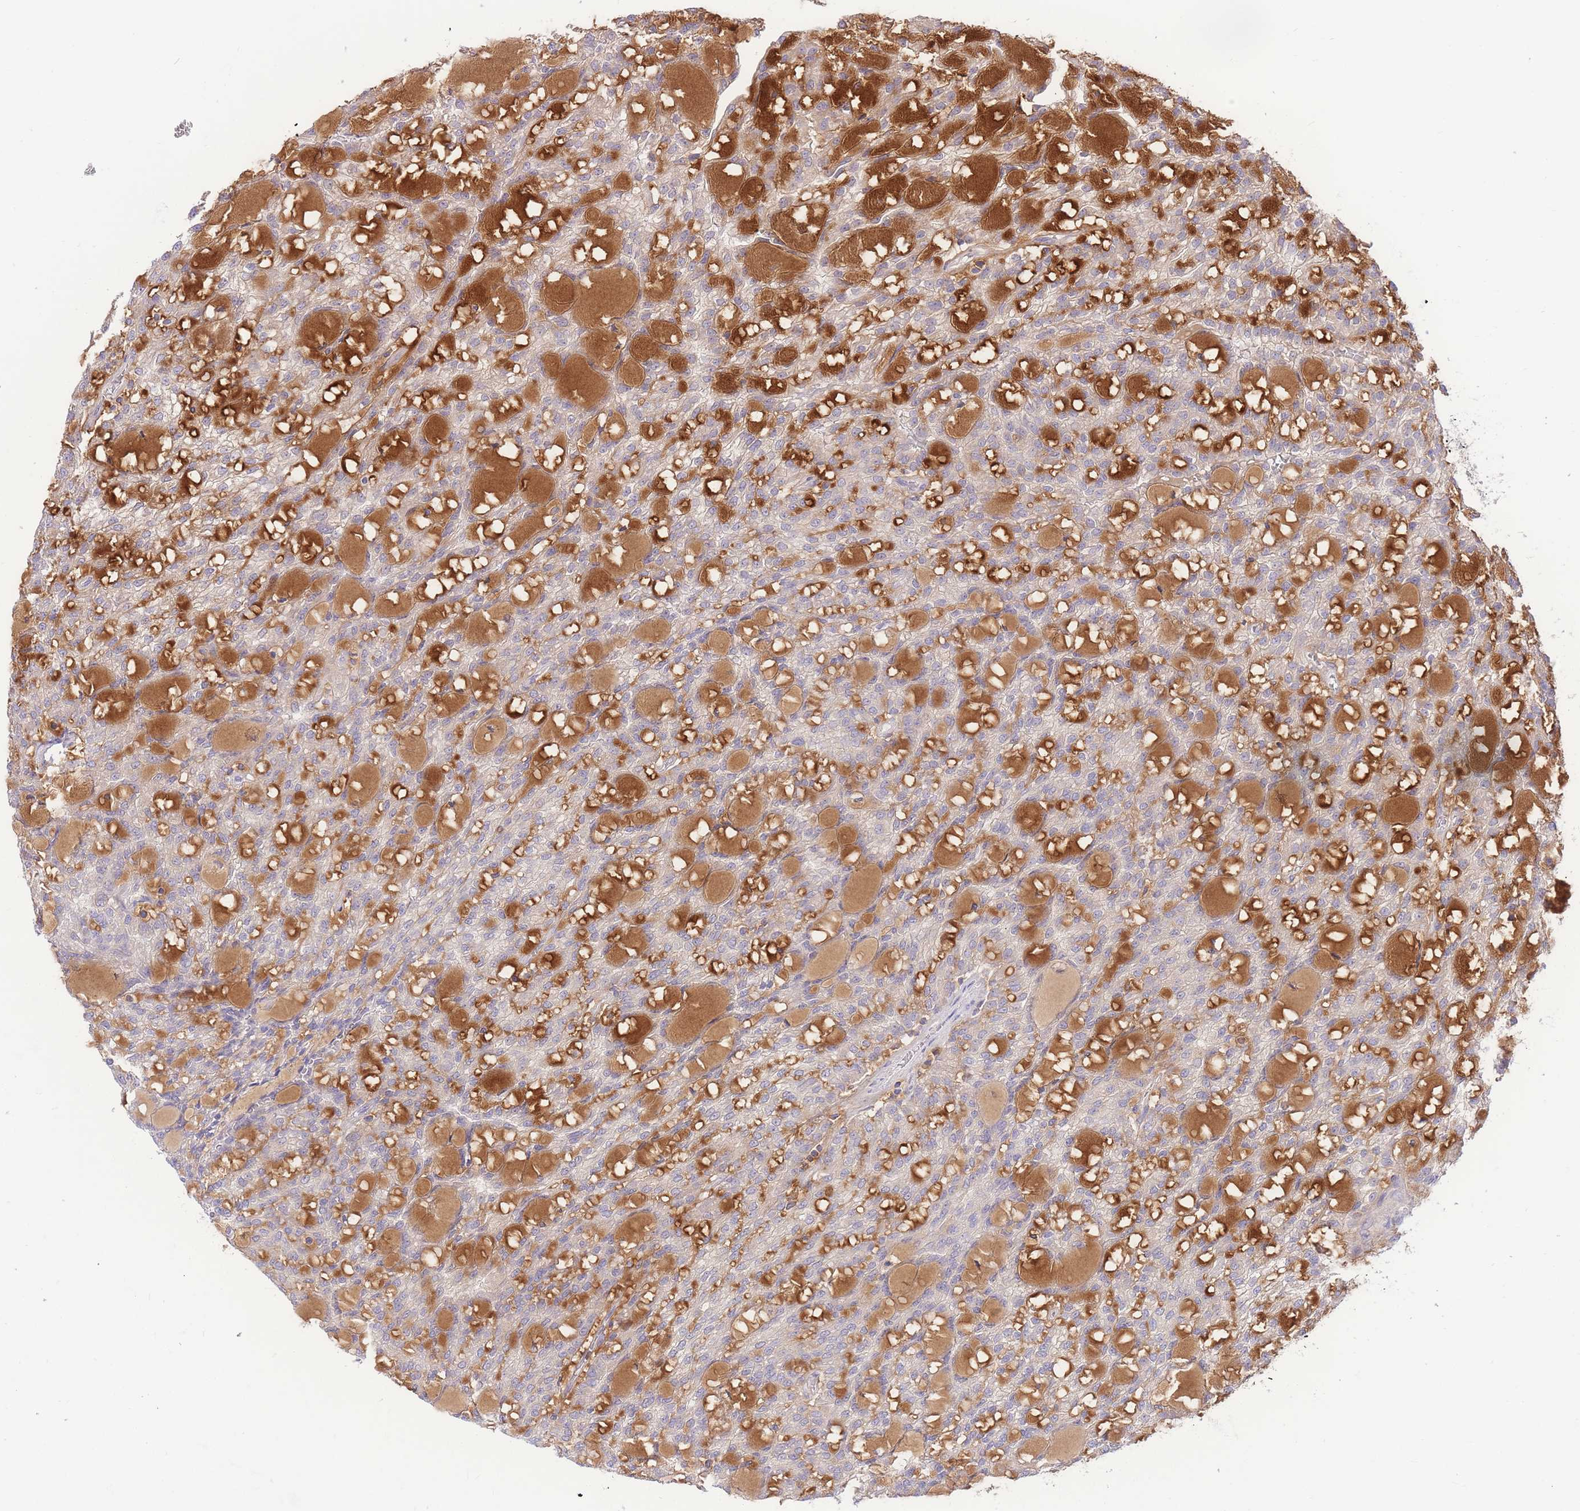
{"staining": {"intensity": "weak", "quantity": "25%-75%", "location": "cytoplasmic/membranous"}, "tissue": "renal cancer", "cell_type": "Tumor cells", "image_type": "cancer", "snomed": [{"axis": "morphology", "description": "Adenocarcinoma, NOS"}, {"axis": "topography", "description": "Kidney"}], "caption": "The image reveals staining of renal cancer (adenocarcinoma), revealing weak cytoplasmic/membranous protein expression (brown color) within tumor cells. (DAB IHC, brown staining for protein, blue staining for nuclei).", "gene": "LIPH", "patient": {"sex": "male", "age": 63}}